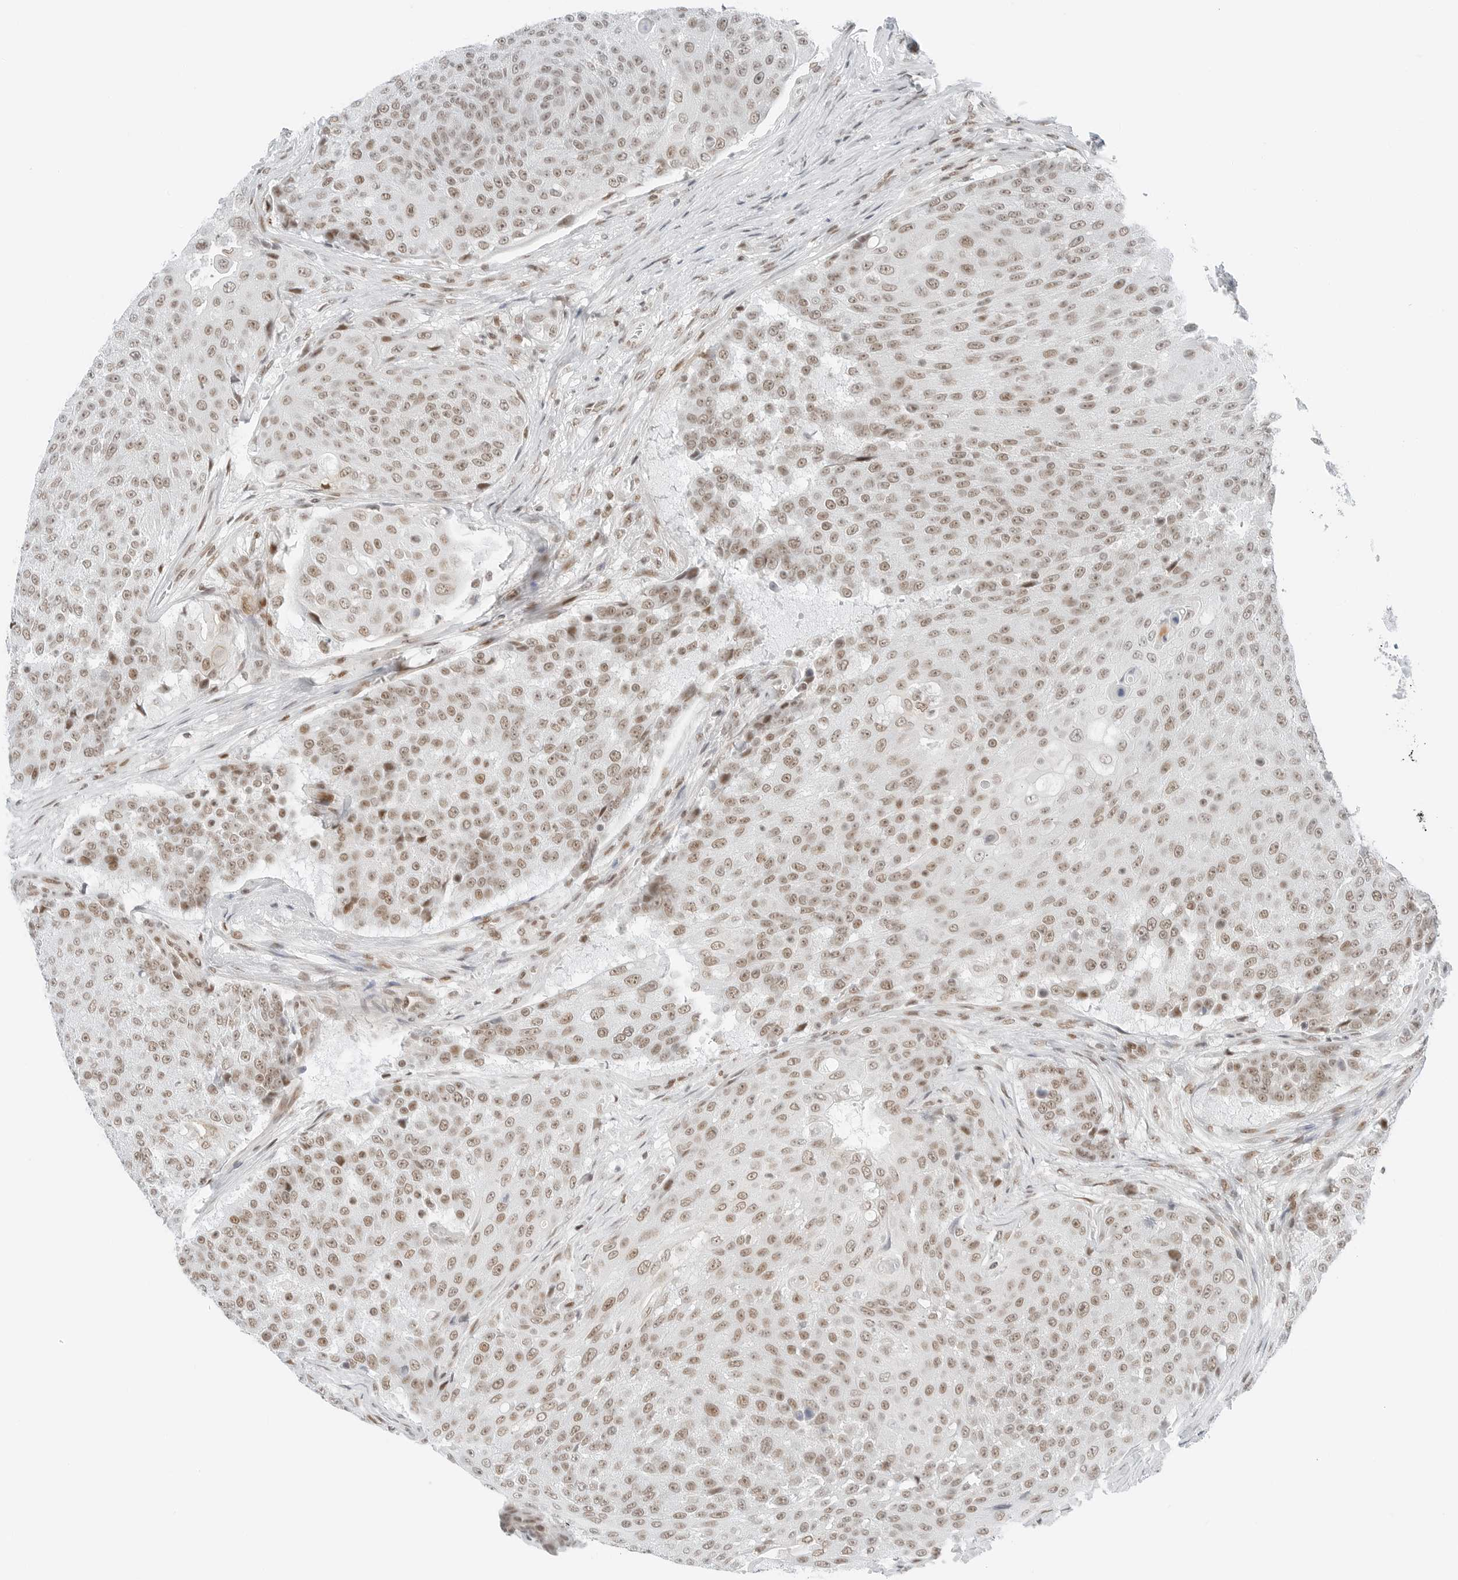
{"staining": {"intensity": "moderate", "quantity": ">75%", "location": "nuclear"}, "tissue": "urothelial cancer", "cell_type": "Tumor cells", "image_type": "cancer", "snomed": [{"axis": "morphology", "description": "Urothelial carcinoma, High grade"}, {"axis": "topography", "description": "Urinary bladder"}], "caption": "DAB immunohistochemical staining of urothelial cancer demonstrates moderate nuclear protein staining in approximately >75% of tumor cells. (Brightfield microscopy of DAB IHC at high magnification).", "gene": "CRTC2", "patient": {"sex": "female", "age": 63}}